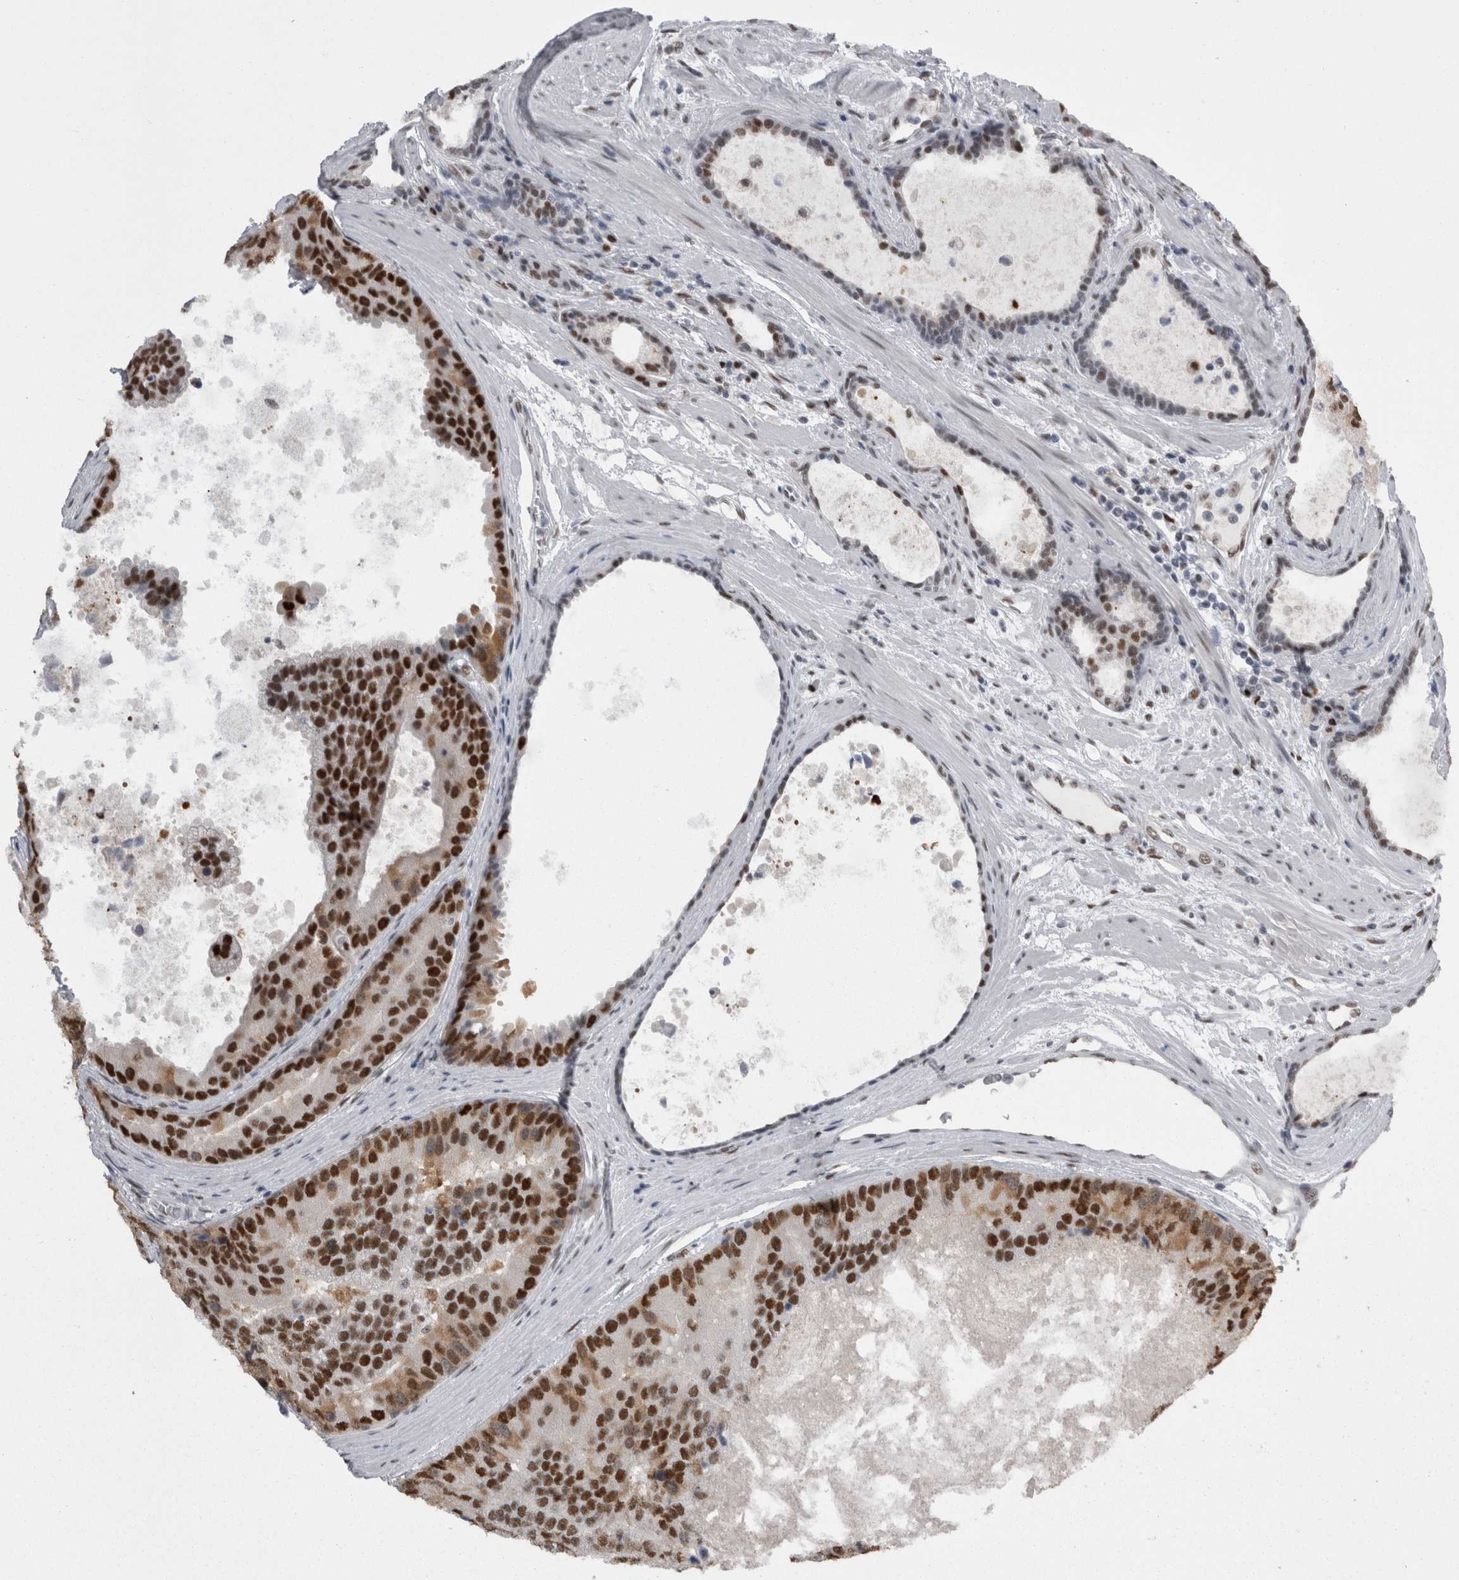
{"staining": {"intensity": "strong", "quantity": ">75%", "location": "nuclear"}, "tissue": "prostate cancer", "cell_type": "Tumor cells", "image_type": "cancer", "snomed": [{"axis": "morphology", "description": "Adenocarcinoma, High grade"}, {"axis": "topography", "description": "Prostate"}], "caption": "This image reveals immunohistochemistry staining of human prostate adenocarcinoma (high-grade), with high strong nuclear staining in about >75% of tumor cells.", "gene": "C1orf54", "patient": {"sex": "male", "age": 70}}